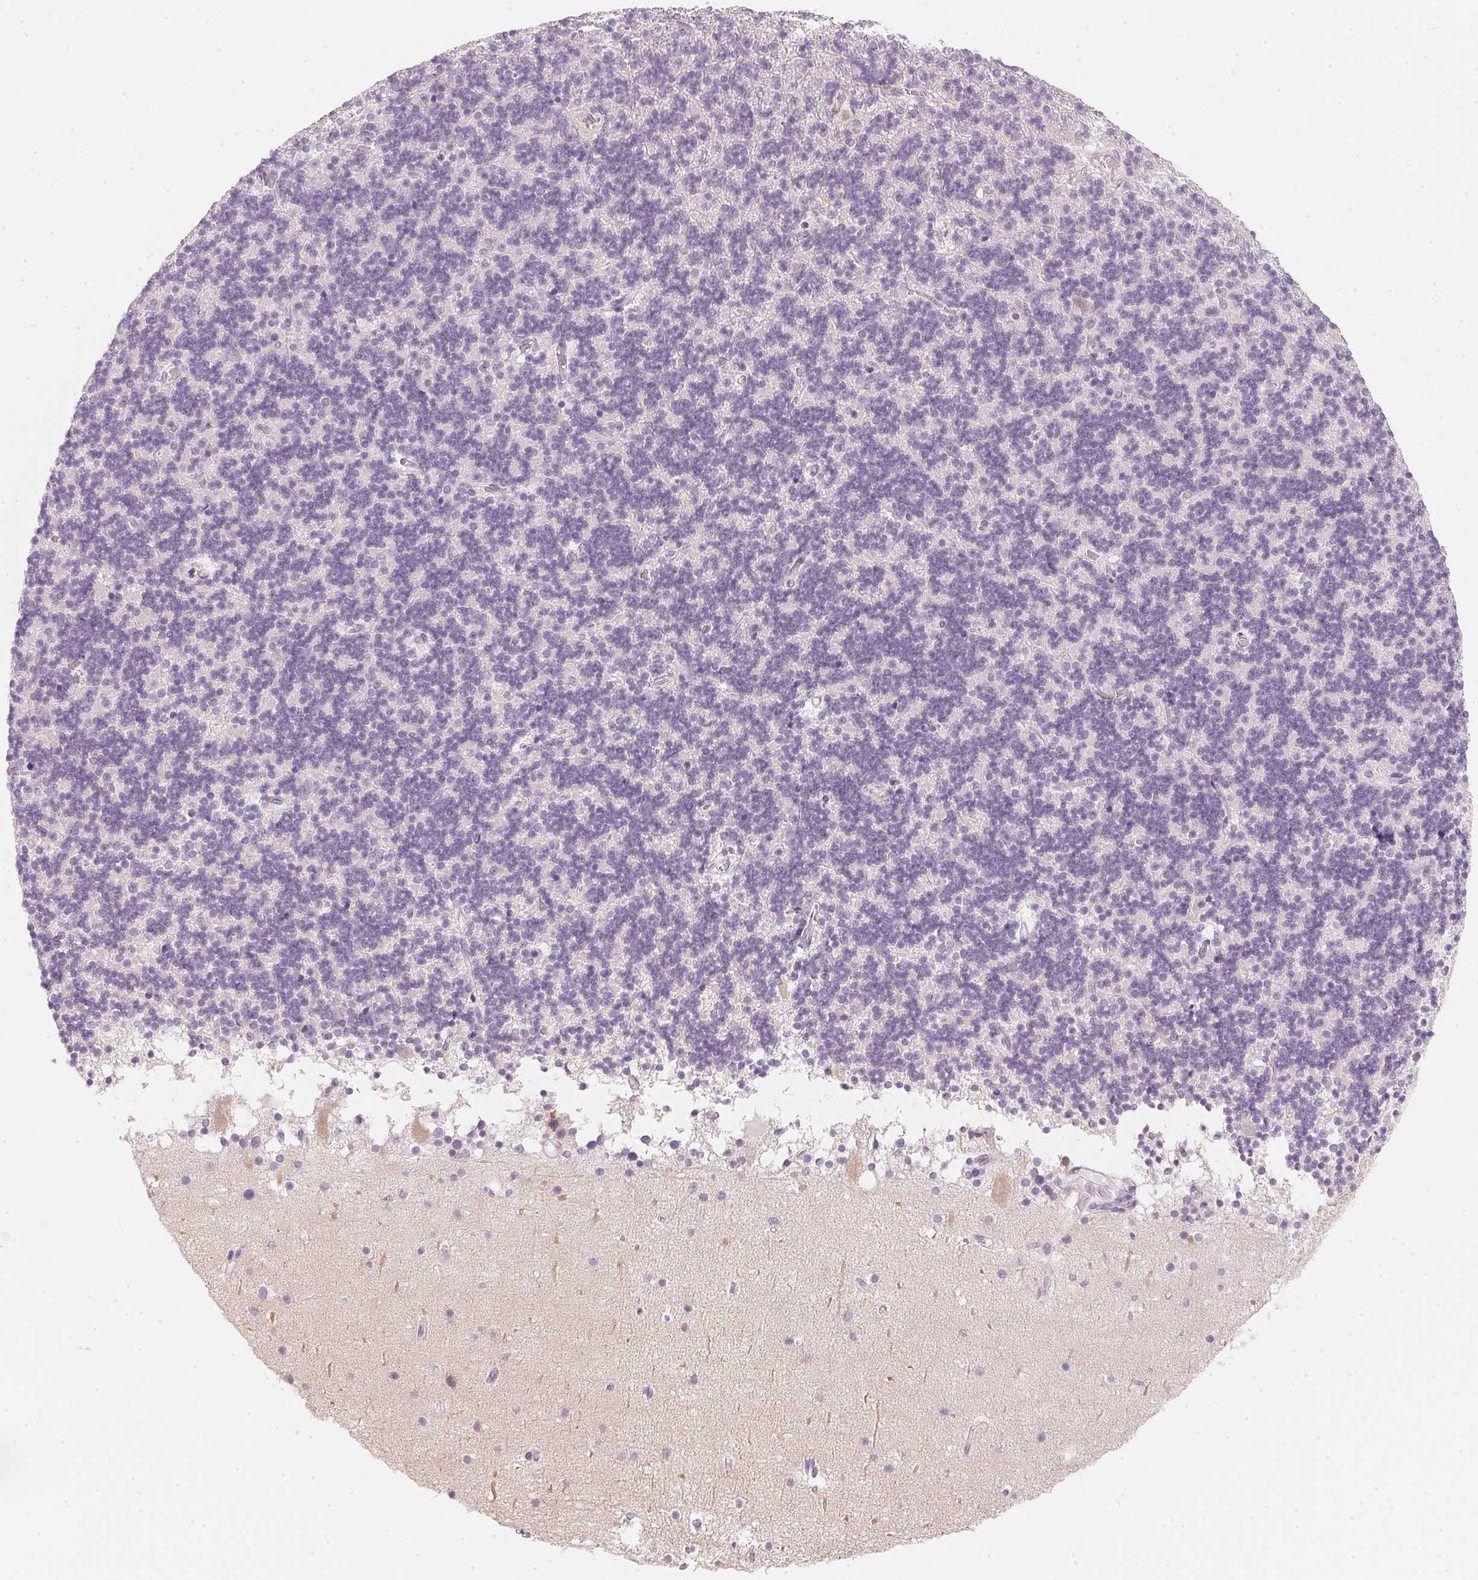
{"staining": {"intensity": "negative", "quantity": "none", "location": "none"}, "tissue": "cerebellum", "cell_type": "Cells in granular layer", "image_type": "normal", "snomed": [{"axis": "morphology", "description": "Normal tissue, NOS"}, {"axis": "topography", "description": "Cerebellum"}], "caption": "Photomicrograph shows no protein staining in cells in granular layer of unremarkable cerebellum. (Brightfield microscopy of DAB immunohistochemistry at high magnification).", "gene": "CHST4", "patient": {"sex": "male", "age": 70}}